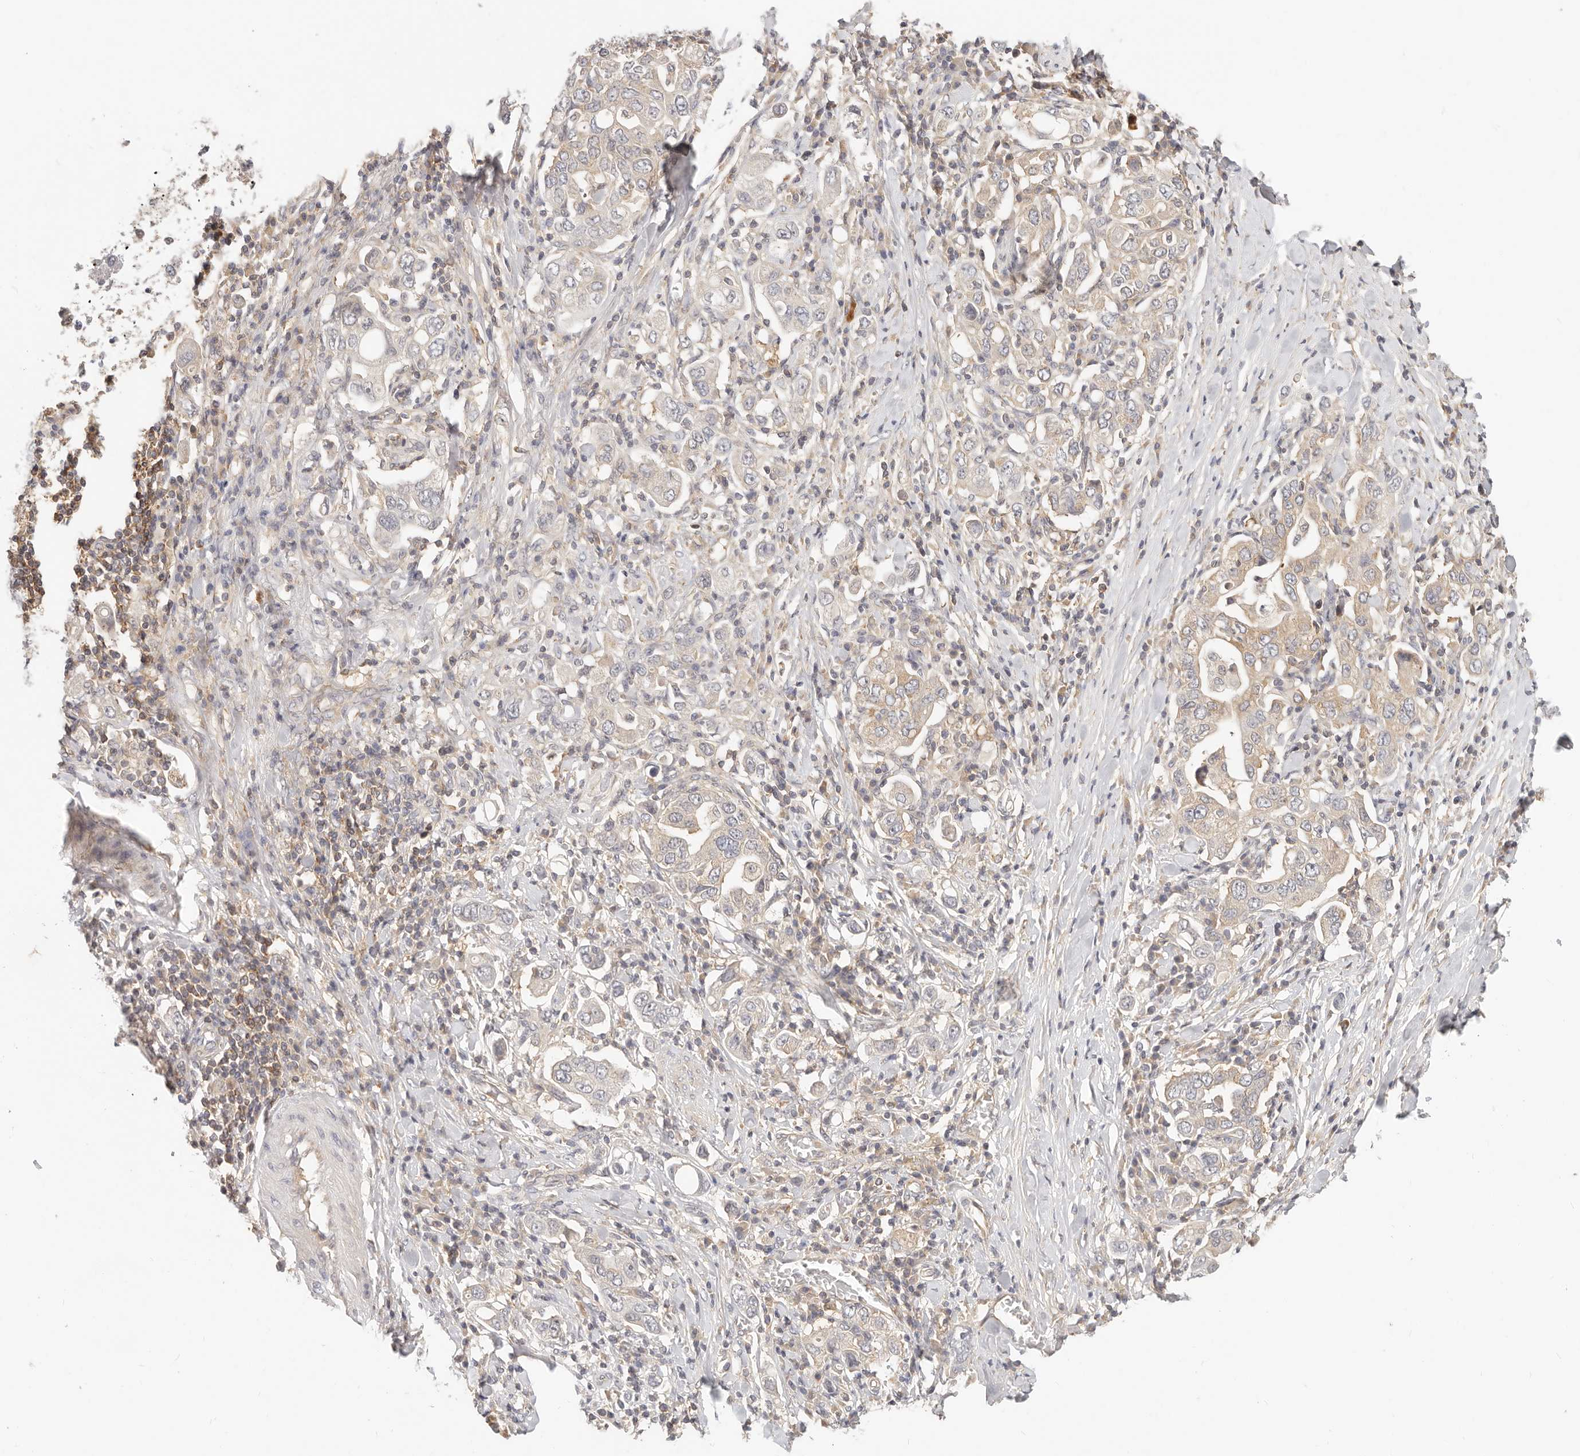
{"staining": {"intensity": "weak", "quantity": "<25%", "location": "cytoplasmic/membranous"}, "tissue": "stomach cancer", "cell_type": "Tumor cells", "image_type": "cancer", "snomed": [{"axis": "morphology", "description": "Adenocarcinoma, NOS"}, {"axis": "topography", "description": "Stomach, upper"}], "caption": "The image displays no significant staining in tumor cells of stomach cancer (adenocarcinoma).", "gene": "DTNBP1", "patient": {"sex": "male", "age": 62}}